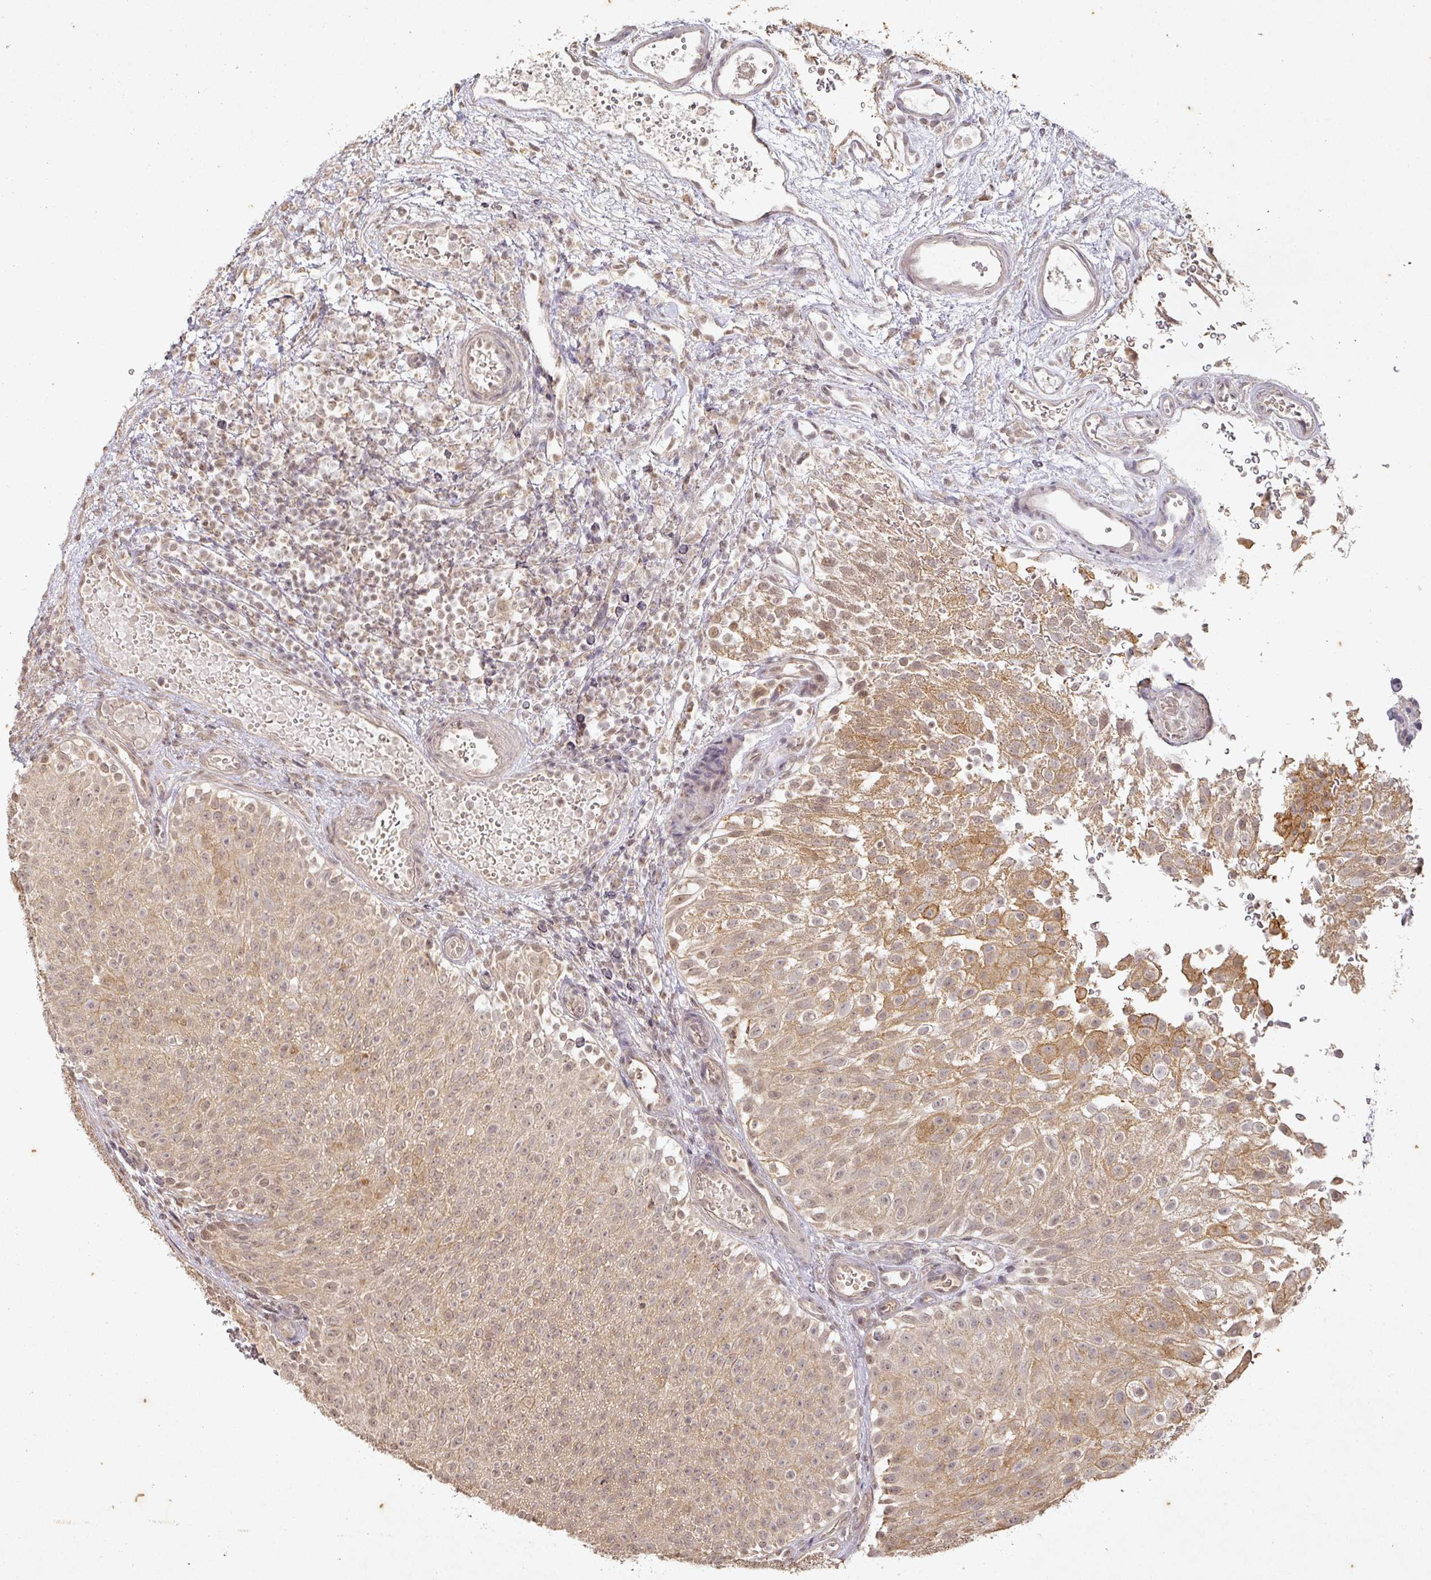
{"staining": {"intensity": "moderate", "quantity": ">75%", "location": "cytoplasmic/membranous,nuclear"}, "tissue": "urothelial cancer", "cell_type": "Tumor cells", "image_type": "cancer", "snomed": [{"axis": "morphology", "description": "Urothelial carcinoma, Low grade"}, {"axis": "topography", "description": "Urinary bladder"}], "caption": "Low-grade urothelial carcinoma was stained to show a protein in brown. There is medium levels of moderate cytoplasmic/membranous and nuclear staining in approximately >75% of tumor cells.", "gene": "CAPN5", "patient": {"sex": "male", "age": 78}}